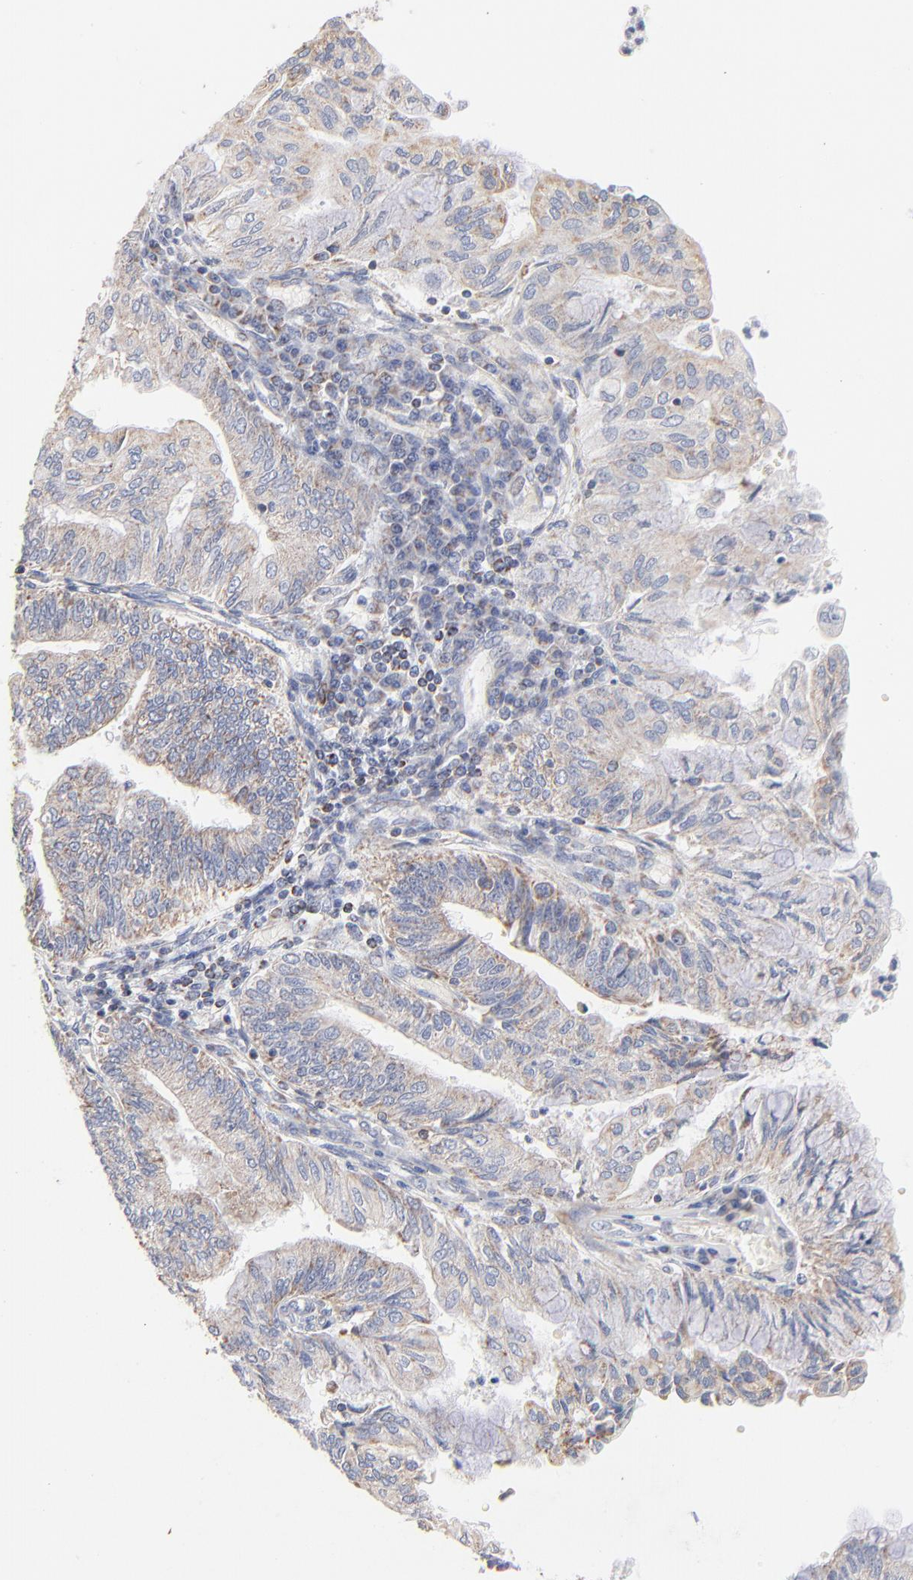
{"staining": {"intensity": "moderate", "quantity": ">75%", "location": "cytoplasmic/membranous"}, "tissue": "endometrial cancer", "cell_type": "Tumor cells", "image_type": "cancer", "snomed": [{"axis": "morphology", "description": "Adenocarcinoma, NOS"}, {"axis": "topography", "description": "Endometrium"}], "caption": "Immunohistochemical staining of adenocarcinoma (endometrial) demonstrates medium levels of moderate cytoplasmic/membranous positivity in approximately >75% of tumor cells.", "gene": "MRPL58", "patient": {"sex": "female", "age": 59}}